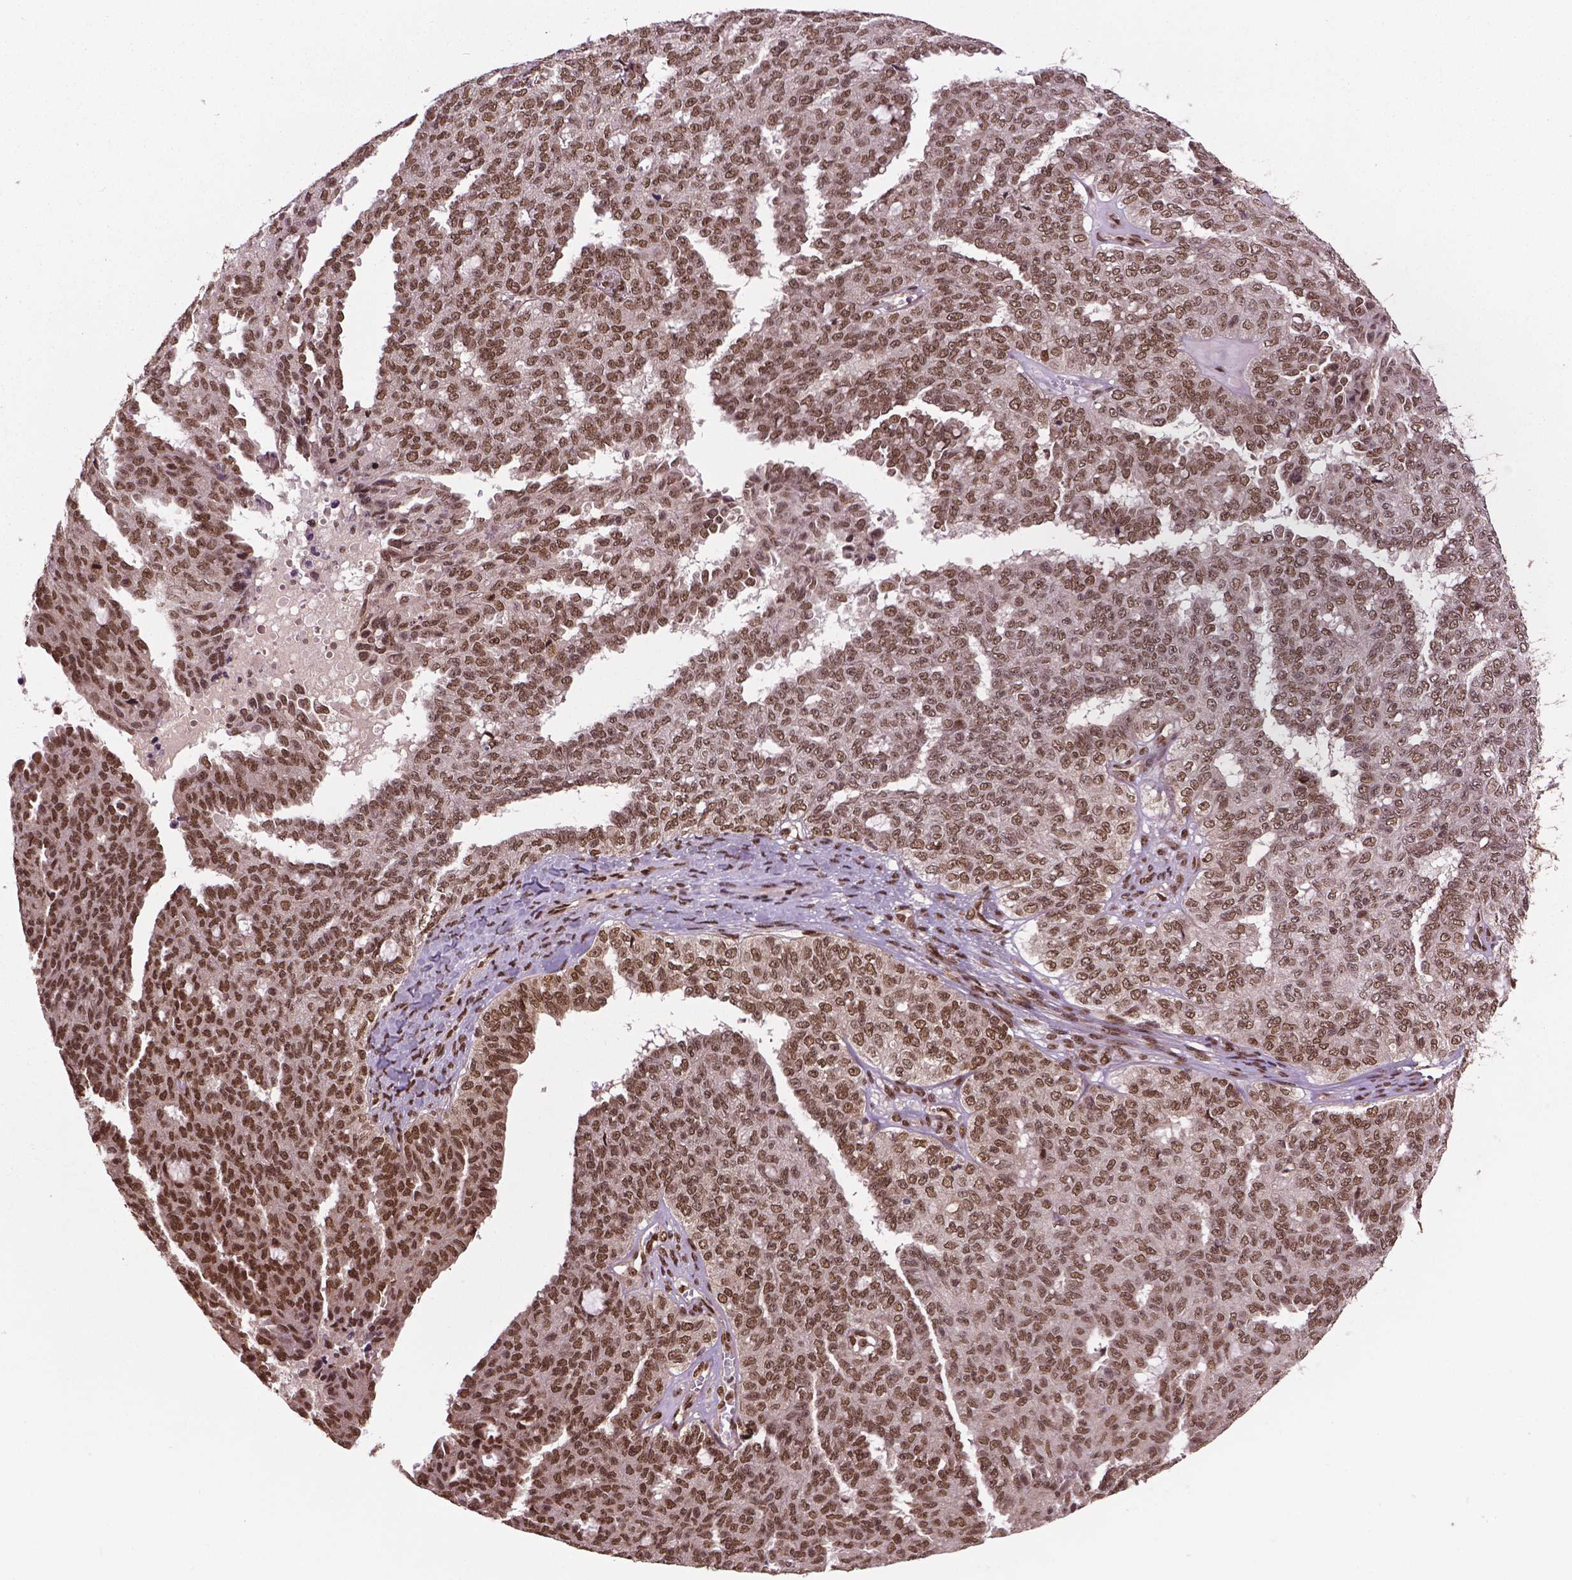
{"staining": {"intensity": "strong", "quantity": ">75%", "location": "nuclear"}, "tissue": "ovarian cancer", "cell_type": "Tumor cells", "image_type": "cancer", "snomed": [{"axis": "morphology", "description": "Cystadenocarcinoma, serous, NOS"}, {"axis": "topography", "description": "Ovary"}], "caption": "An image of human serous cystadenocarcinoma (ovarian) stained for a protein shows strong nuclear brown staining in tumor cells. The staining is performed using DAB brown chromogen to label protein expression. The nuclei are counter-stained blue using hematoxylin.", "gene": "SIRT6", "patient": {"sex": "female", "age": 71}}